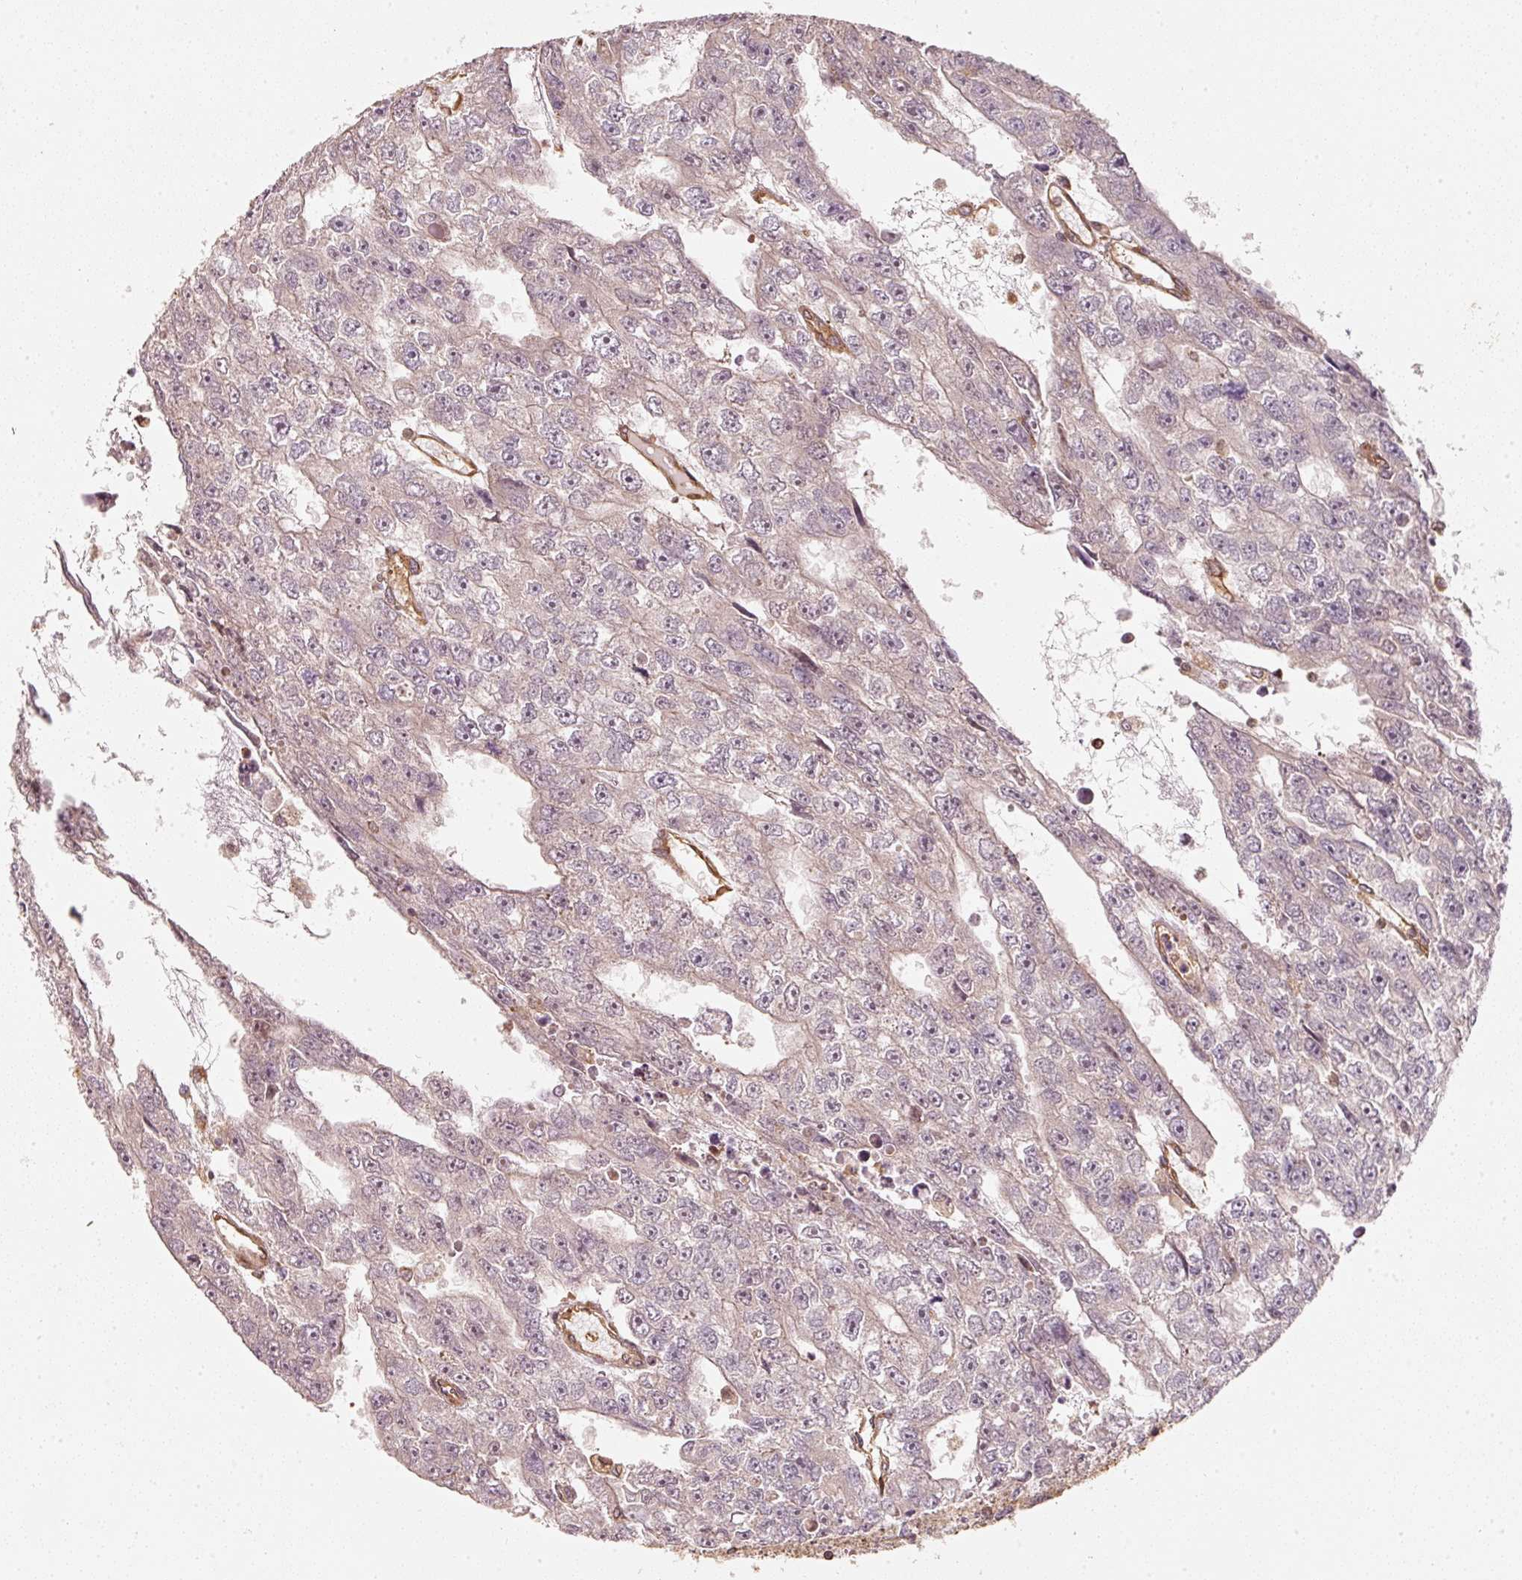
{"staining": {"intensity": "negative", "quantity": "none", "location": "none"}, "tissue": "testis cancer", "cell_type": "Tumor cells", "image_type": "cancer", "snomed": [{"axis": "morphology", "description": "Carcinoma, Embryonal, NOS"}, {"axis": "topography", "description": "Testis"}], "caption": "Immunohistochemistry (IHC) histopathology image of human embryonal carcinoma (testis) stained for a protein (brown), which displays no positivity in tumor cells.", "gene": "CEP95", "patient": {"sex": "male", "age": 20}}